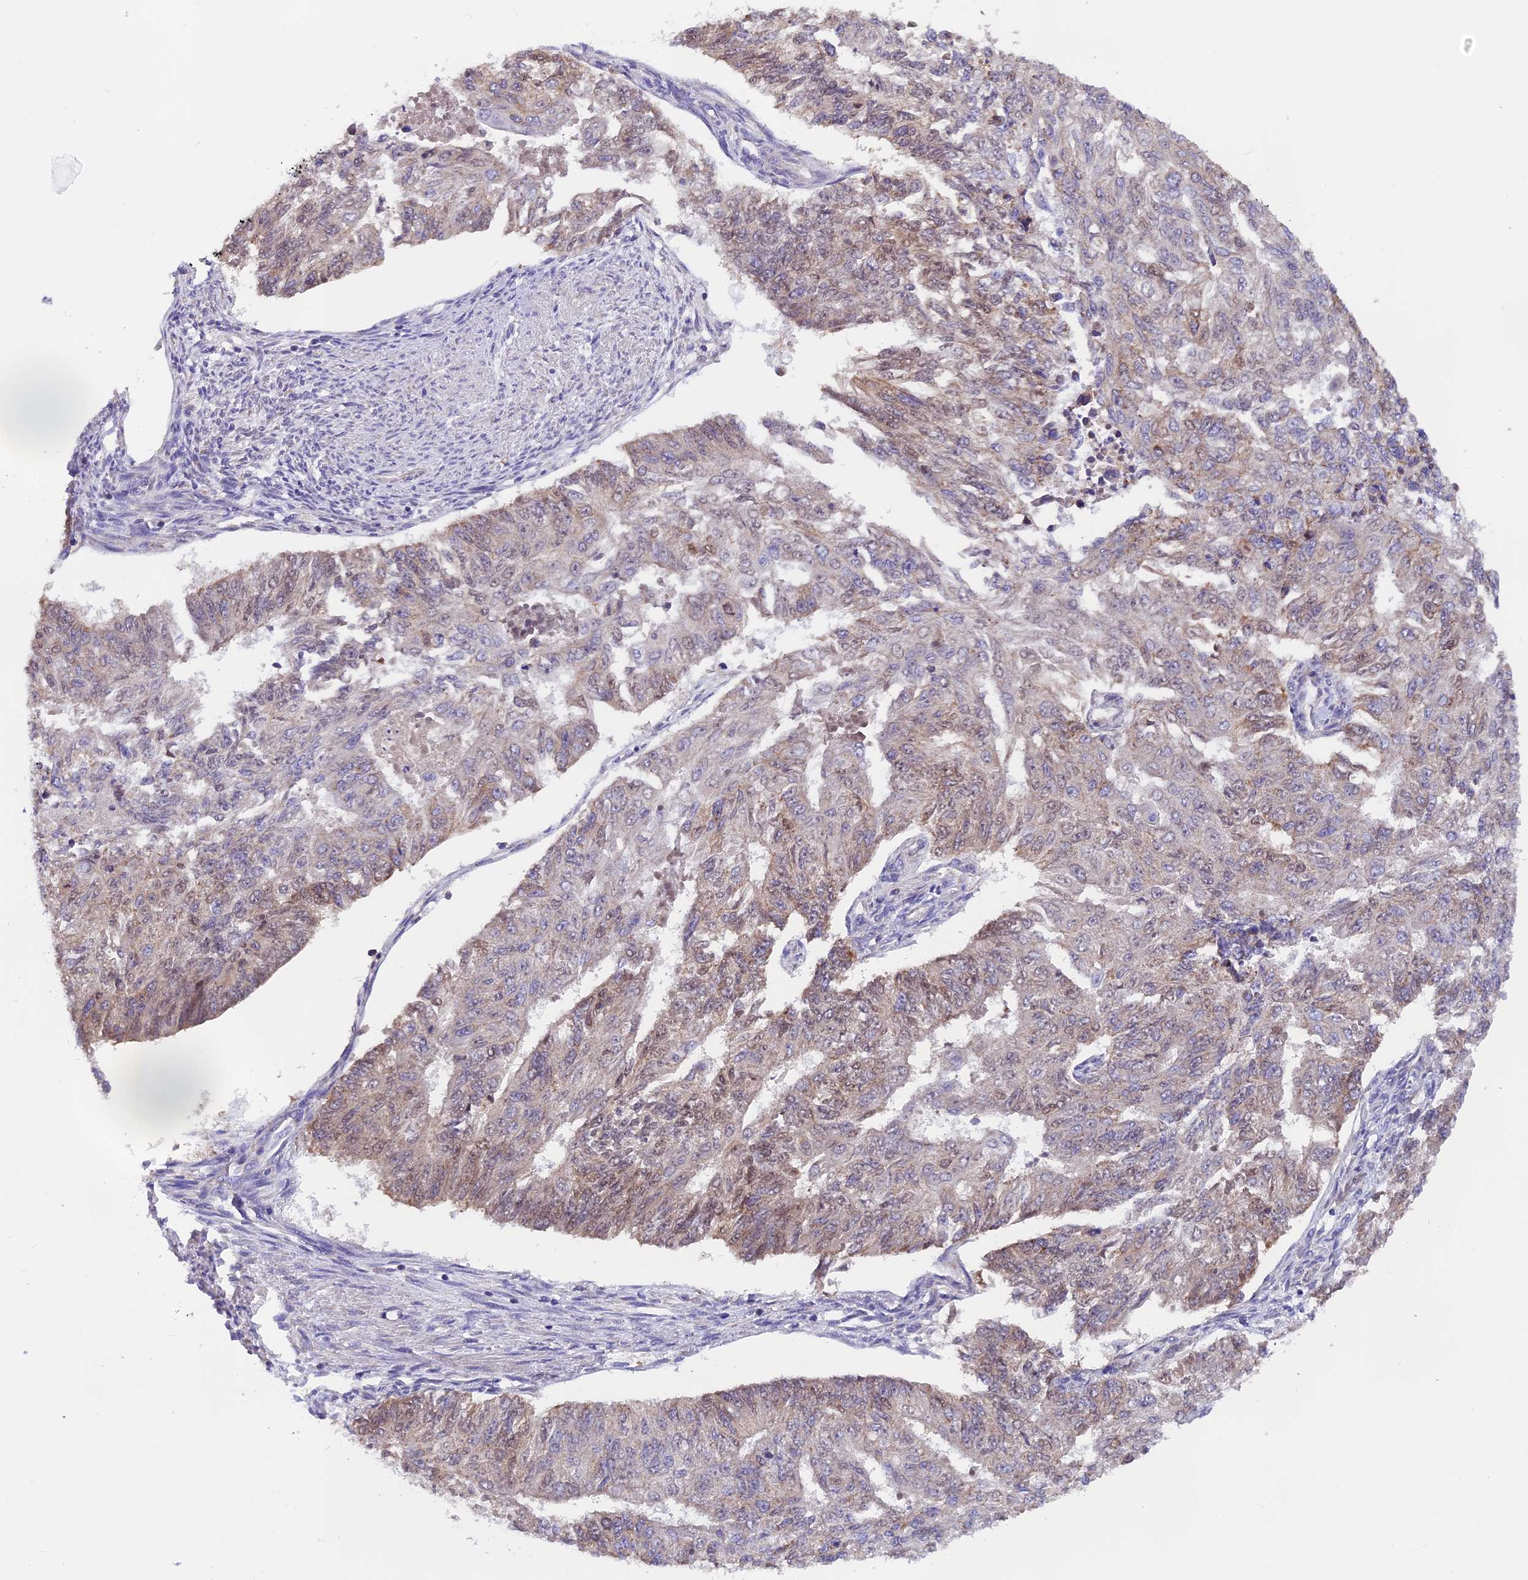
{"staining": {"intensity": "weak", "quantity": "25%-75%", "location": "cytoplasmic/membranous,nuclear"}, "tissue": "endometrial cancer", "cell_type": "Tumor cells", "image_type": "cancer", "snomed": [{"axis": "morphology", "description": "Adenocarcinoma, NOS"}, {"axis": "topography", "description": "Endometrium"}], "caption": "Immunohistochemistry (IHC) photomicrograph of neoplastic tissue: human endometrial cancer stained using immunohistochemistry (IHC) displays low levels of weak protein expression localized specifically in the cytoplasmic/membranous and nuclear of tumor cells, appearing as a cytoplasmic/membranous and nuclear brown color.", "gene": "MGME1", "patient": {"sex": "female", "age": 32}}